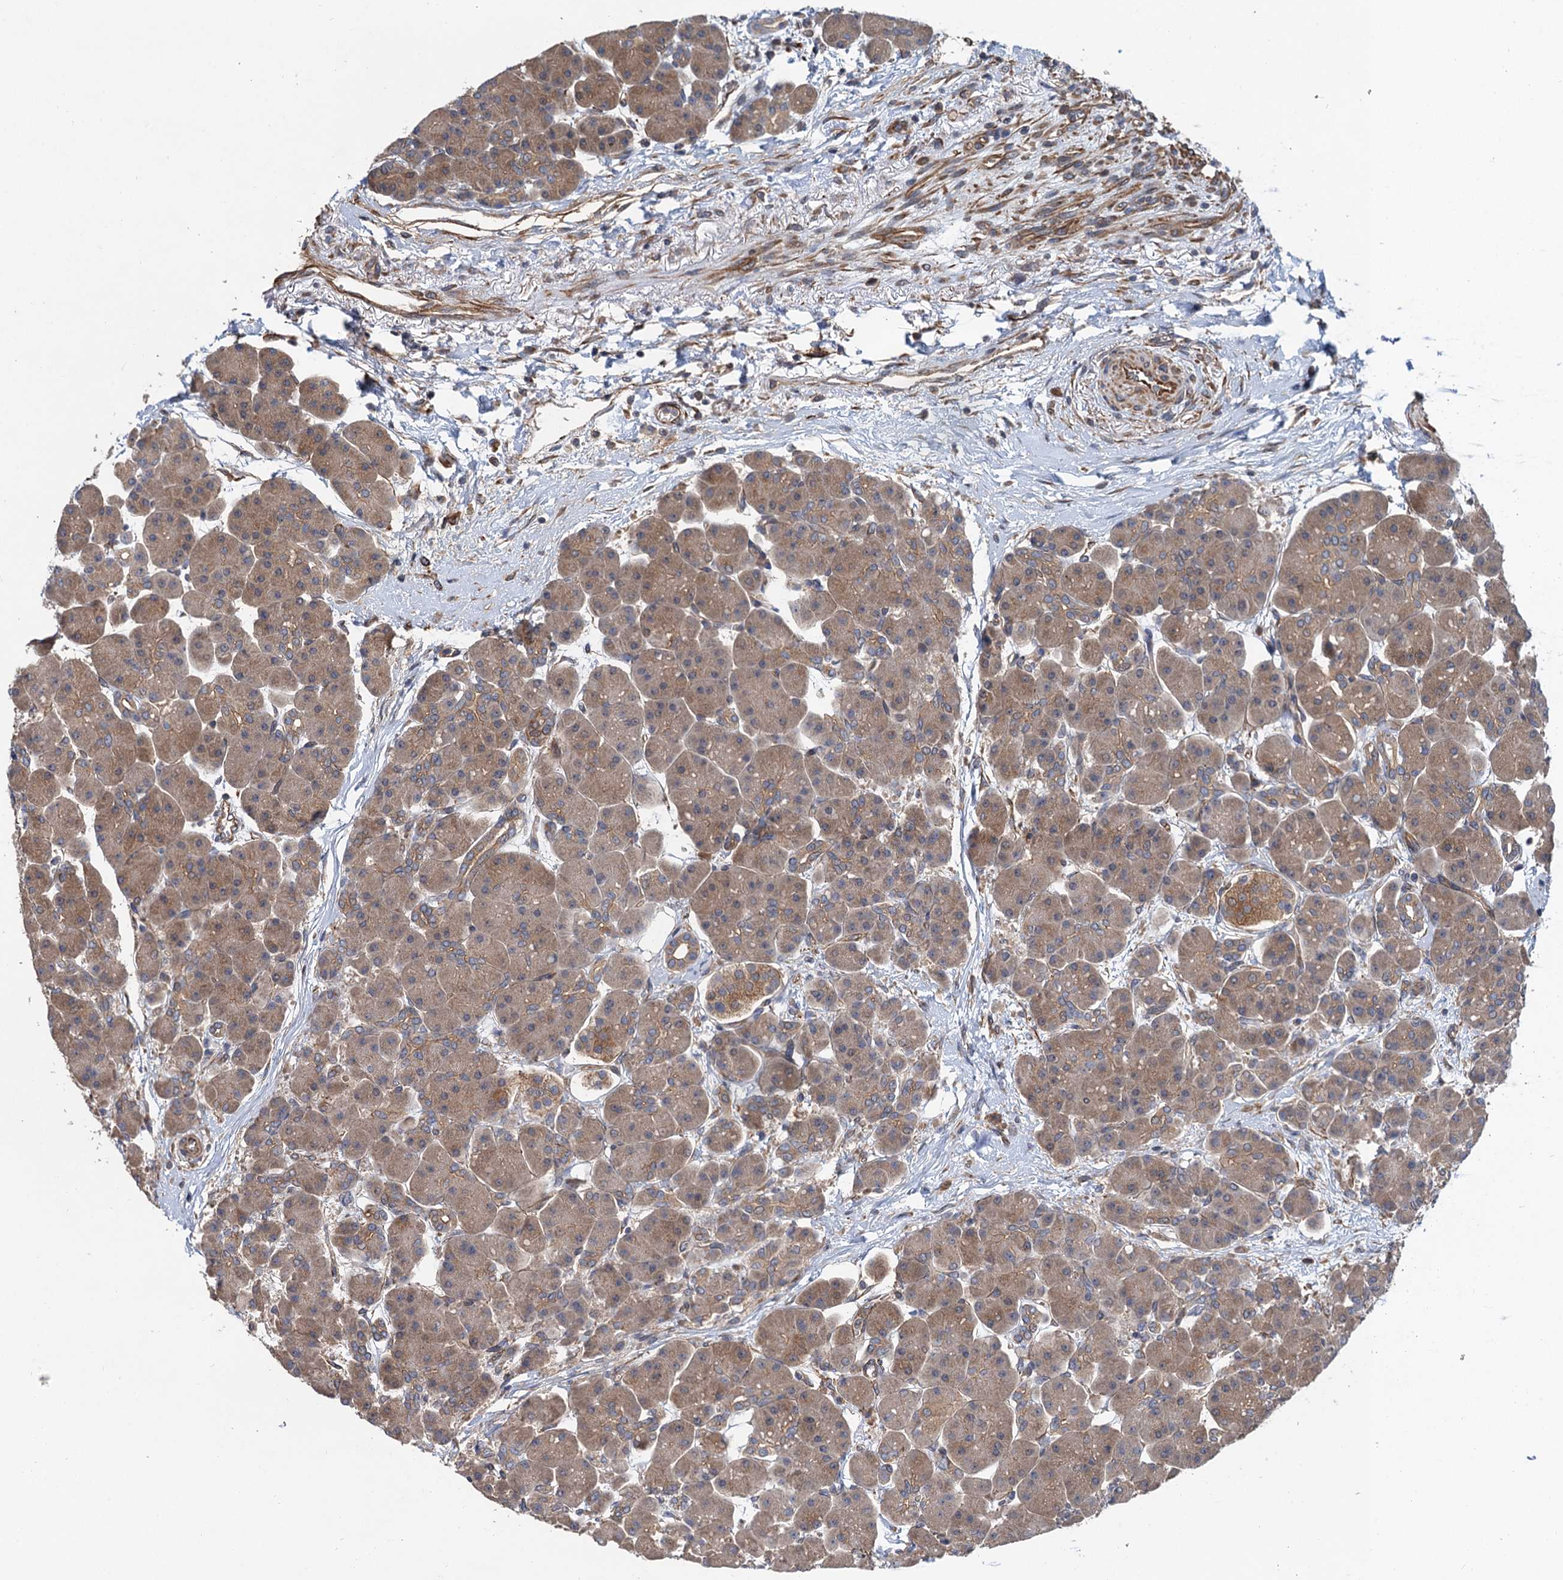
{"staining": {"intensity": "moderate", "quantity": ">75%", "location": "cytoplasmic/membranous"}, "tissue": "pancreas", "cell_type": "Exocrine glandular cells", "image_type": "normal", "snomed": [{"axis": "morphology", "description": "Normal tissue, NOS"}, {"axis": "topography", "description": "Pancreas"}], "caption": "IHC of benign human pancreas exhibits medium levels of moderate cytoplasmic/membranous positivity in approximately >75% of exocrine glandular cells.", "gene": "PJA2", "patient": {"sex": "male", "age": 66}}